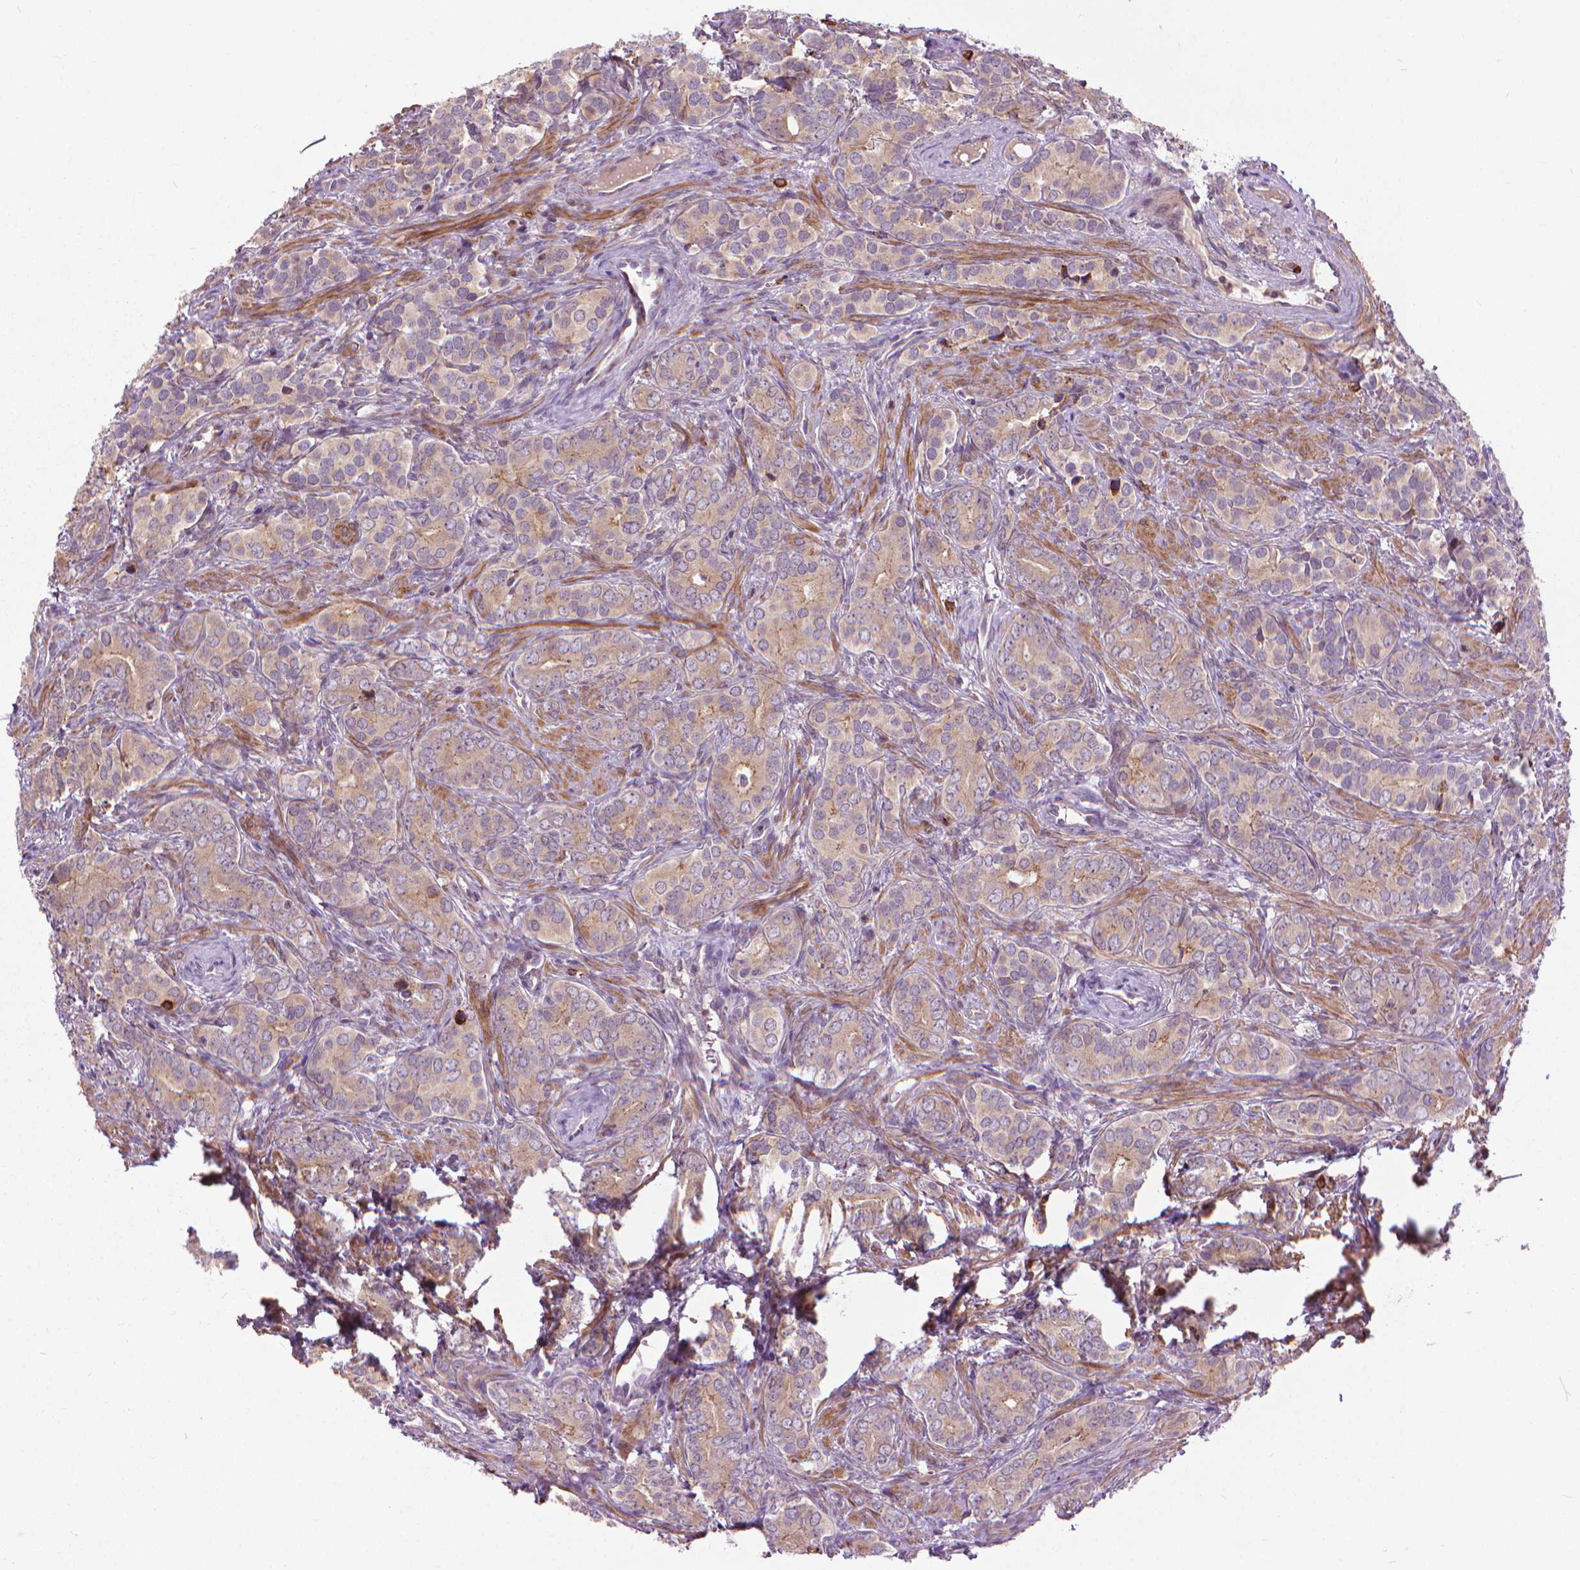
{"staining": {"intensity": "weak", "quantity": ">75%", "location": "cytoplasmic/membranous"}, "tissue": "prostate cancer", "cell_type": "Tumor cells", "image_type": "cancer", "snomed": [{"axis": "morphology", "description": "Adenocarcinoma, High grade"}, {"axis": "topography", "description": "Prostate"}], "caption": "Immunohistochemistry micrograph of prostate cancer (high-grade adenocarcinoma) stained for a protein (brown), which exhibits low levels of weak cytoplasmic/membranous staining in approximately >75% of tumor cells.", "gene": "MYH14", "patient": {"sex": "male", "age": 84}}